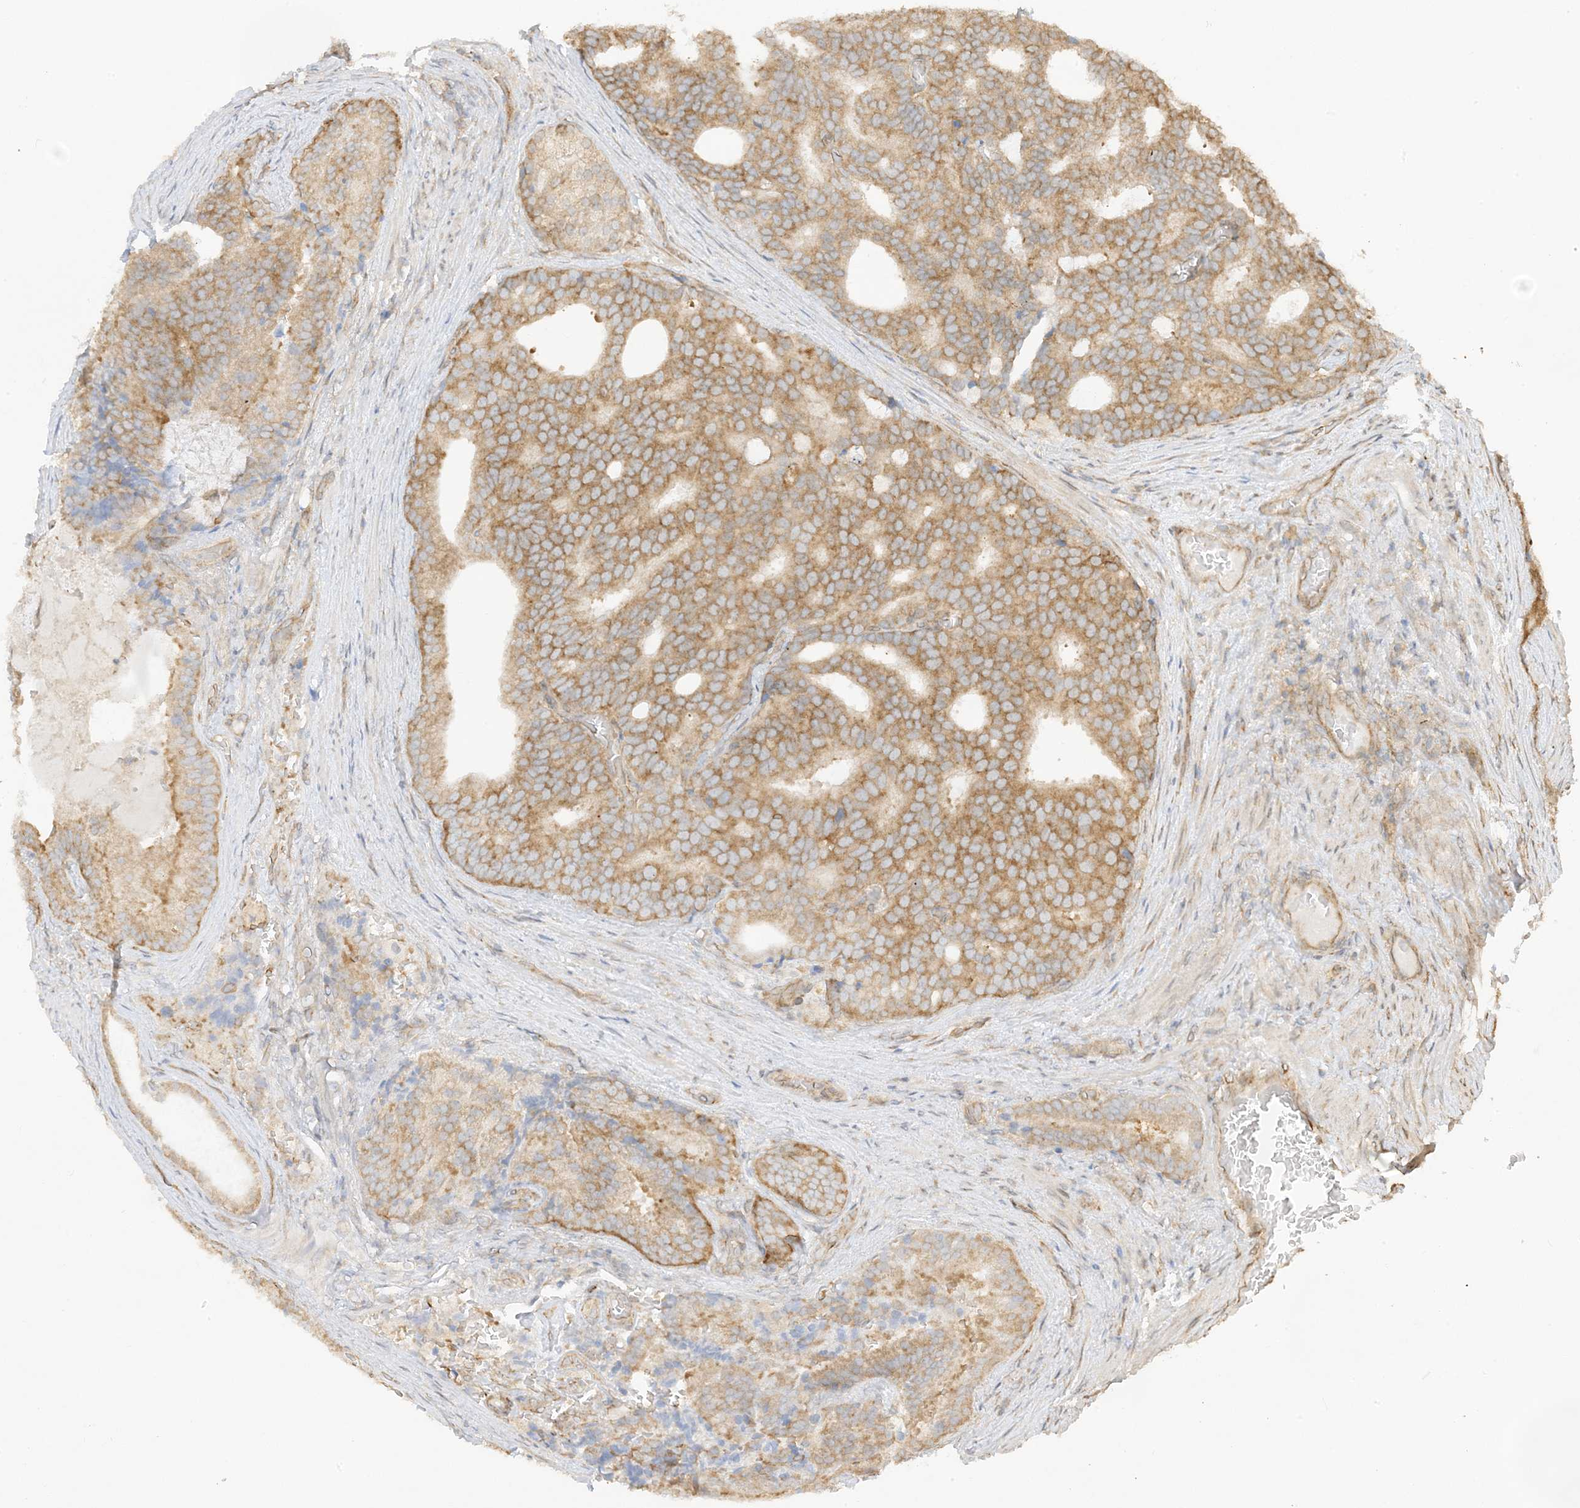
{"staining": {"intensity": "moderate", "quantity": ">75%", "location": "cytoplasmic/membranous"}, "tissue": "prostate cancer", "cell_type": "Tumor cells", "image_type": "cancer", "snomed": [{"axis": "morphology", "description": "Adenocarcinoma, Low grade"}, {"axis": "topography", "description": "Prostate"}], "caption": "A medium amount of moderate cytoplasmic/membranous expression is appreciated in about >75% of tumor cells in prostate adenocarcinoma (low-grade) tissue. The staining was performed using DAB (3,3'-diaminobenzidine), with brown indicating positive protein expression. Nuclei are stained blue with hematoxylin.", "gene": "UBAP2L", "patient": {"sex": "male", "age": 71}}